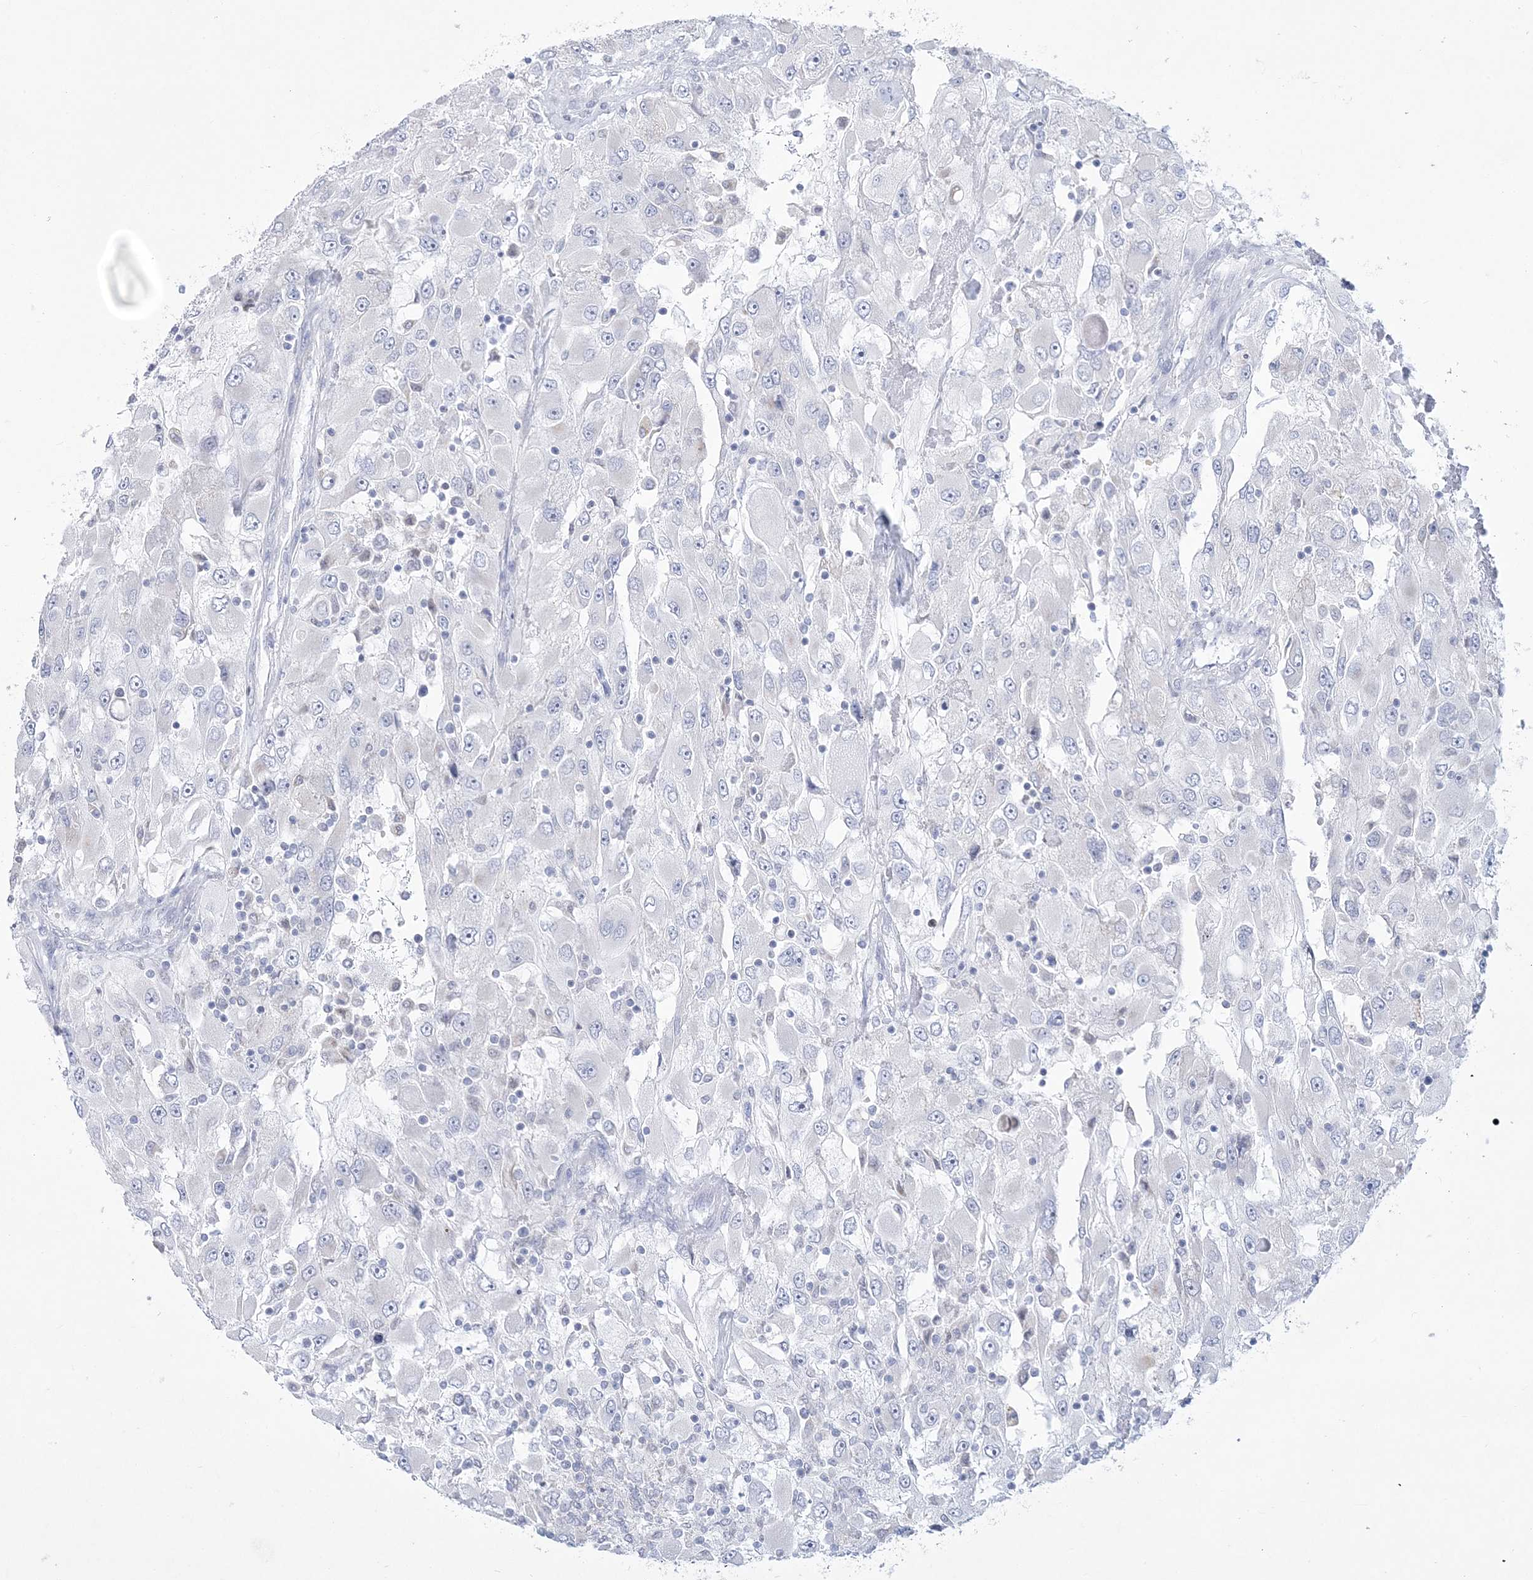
{"staining": {"intensity": "negative", "quantity": "none", "location": "none"}, "tissue": "renal cancer", "cell_type": "Tumor cells", "image_type": "cancer", "snomed": [{"axis": "morphology", "description": "Adenocarcinoma, NOS"}, {"axis": "topography", "description": "Kidney"}], "caption": "Immunohistochemistry micrograph of renal cancer (adenocarcinoma) stained for a protein (brown), which demonstrates no staining in tumor cells.", "gene": "WDR27", "patient": {"sex": "female", "age": 52}}